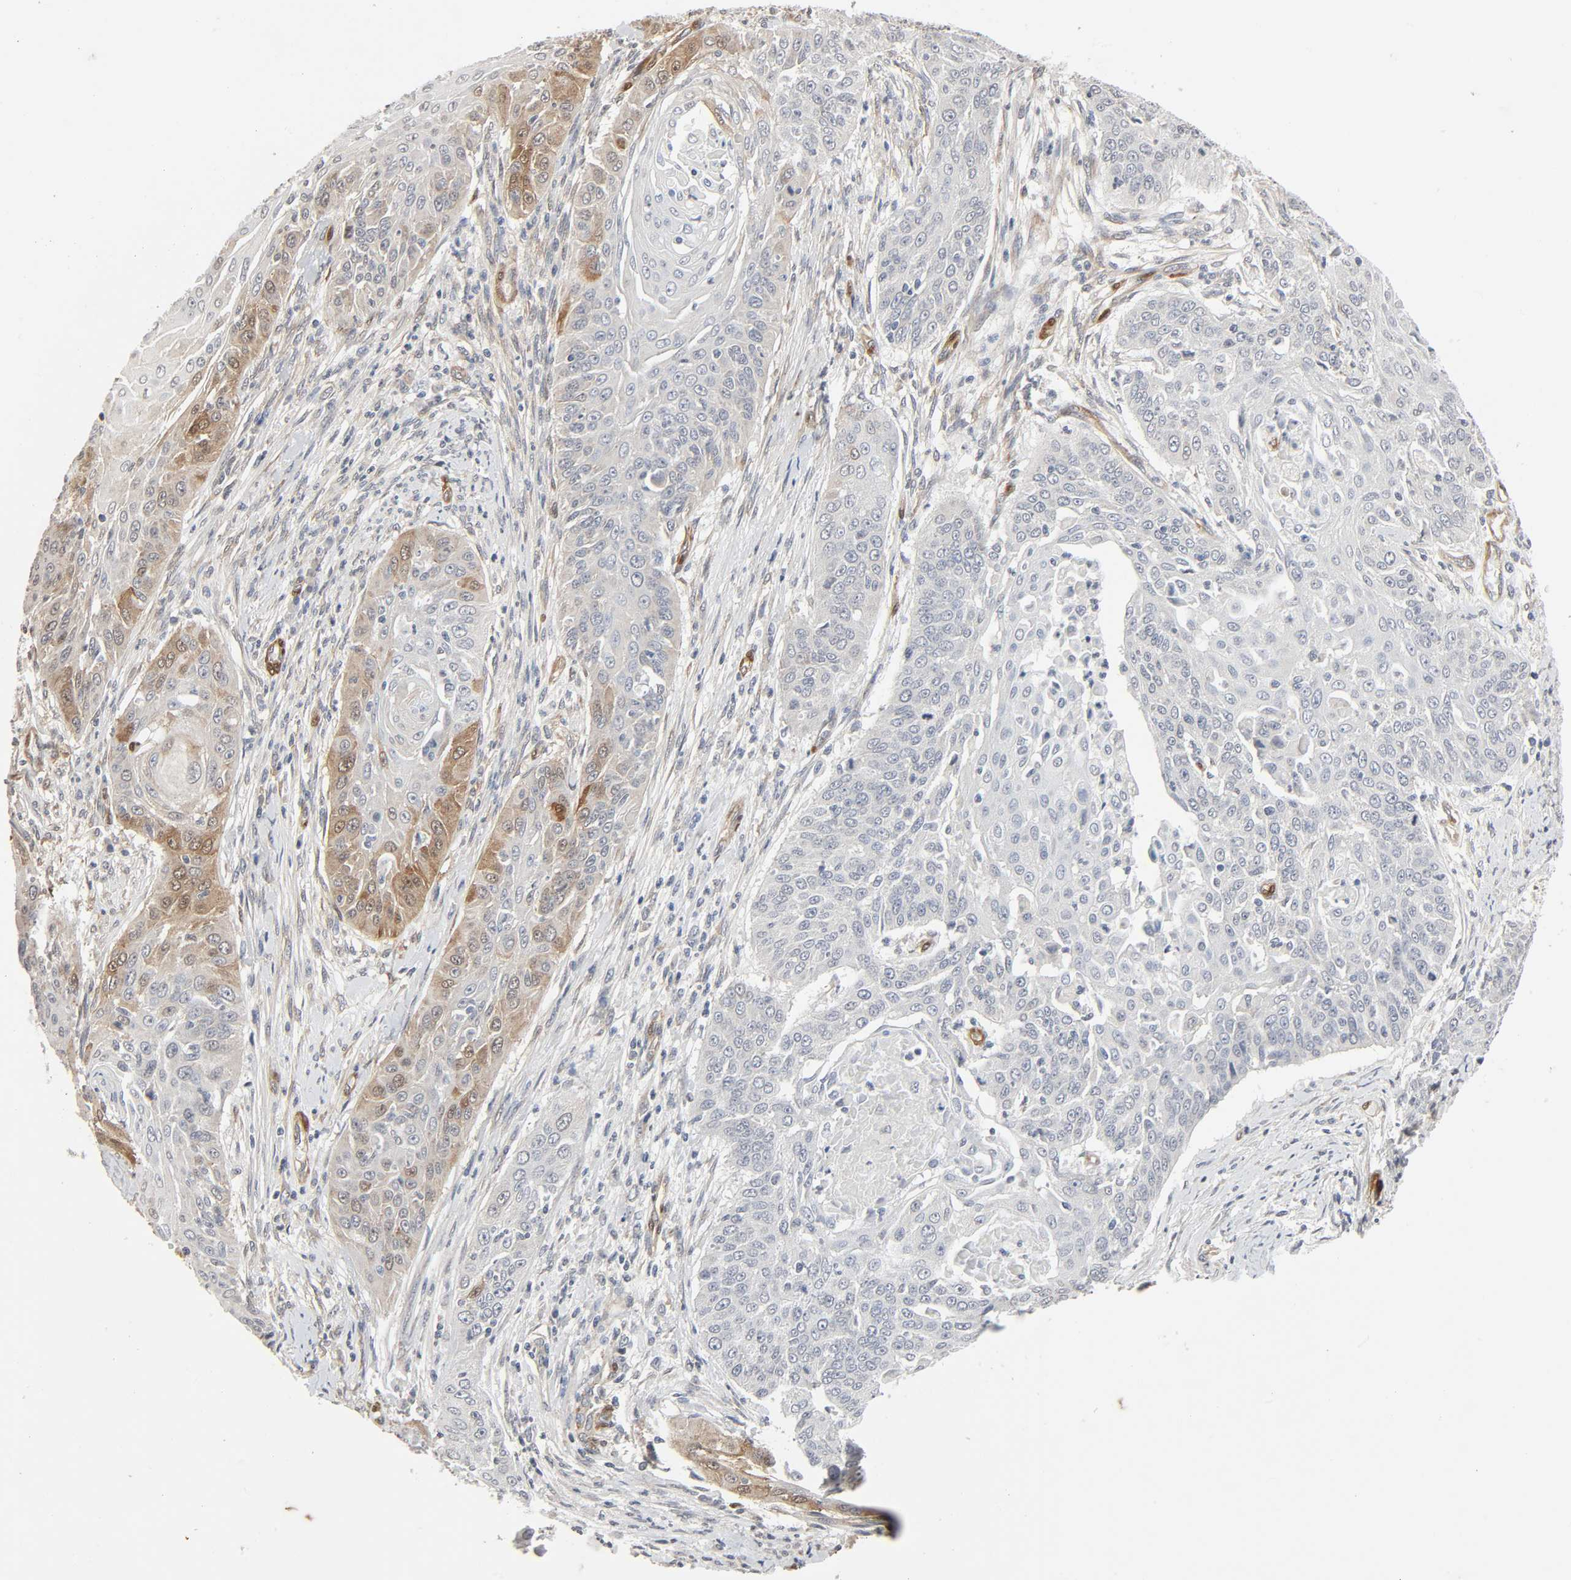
{"staining": {"intensity": "moderate", "quantity": "25%-75%", "location": "cytoplasmic/membranous"}, "tissue": "cervical cancer", "cell_type": "Tumor cells", "image_type": "cancer", "snomed": [{"axis": "morphology", "description": "Squamous cell carcinoma, NOS"}, {"axis": "topography", "description": "Cervix"}], "caption": "Protein expression by immunohistochemistry (IHC) displays moderate cytoplasmic/membranous expression in about 25%-75% of tumor cells in squamous cell carcinoma (cervical).", "gene": "PTK2", "patient": {"sex": "female", "age": 33}}